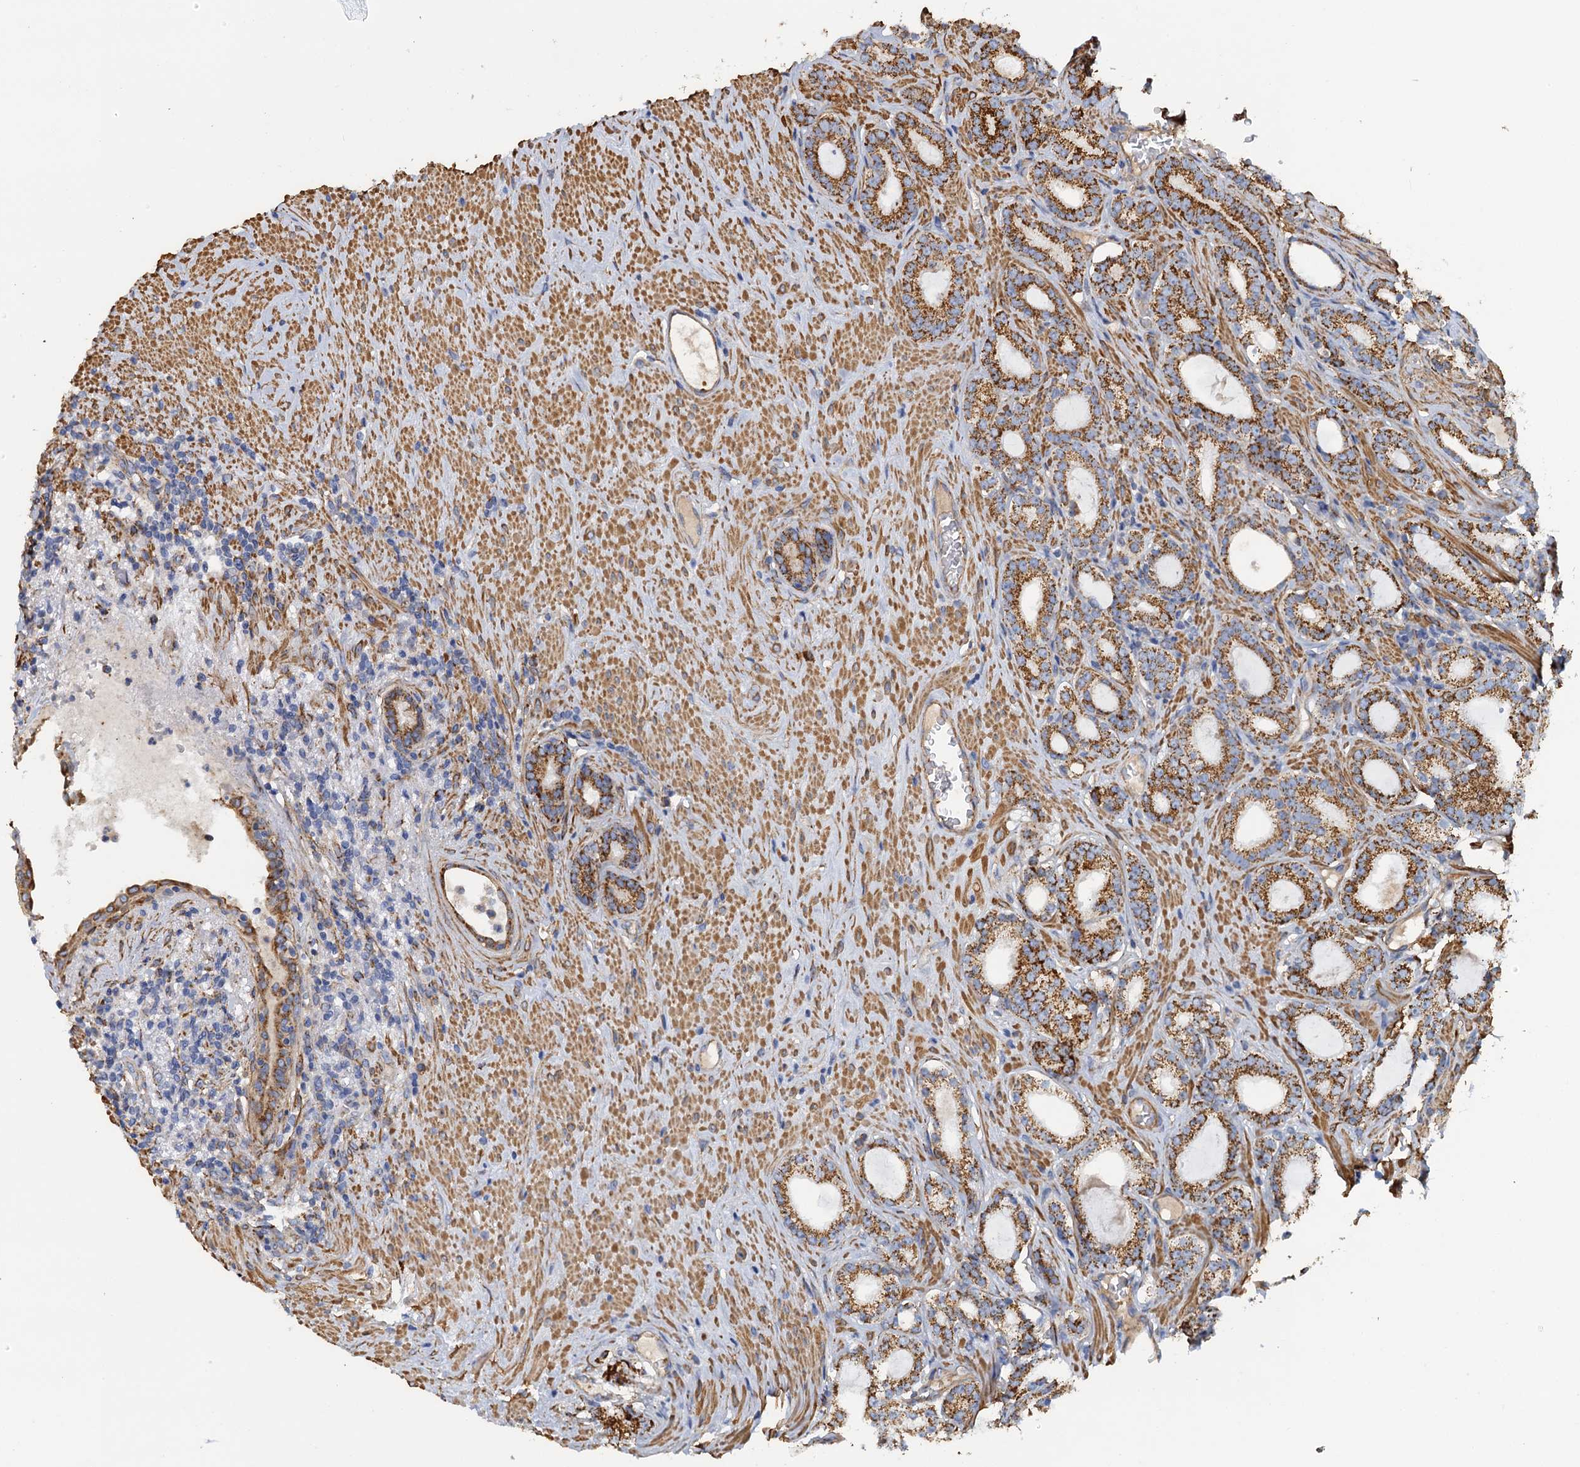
{"staining": {"intensity": "moderate", "quantity": ">75%", "location": "cytoplasmic/membranous"}, "tissue": "prostate cancer", "cell_type": "Tumor cells", "image_type": "cancer", "snomed": [{"axis": "morphology", "description": "Adenocarcinoma, Low grade"}, {"axis": "topography", "description": "Prostate"}], "caption": "Prostate adenocarcinoma (low-grade) was stained to show a protein in brown. There is medium levels of moderate cytoplasmic/membranous positivity in approximately >75% of tumor cells.", "gene": "GCSH", "patient": {"sex": "male", "age": 71}}